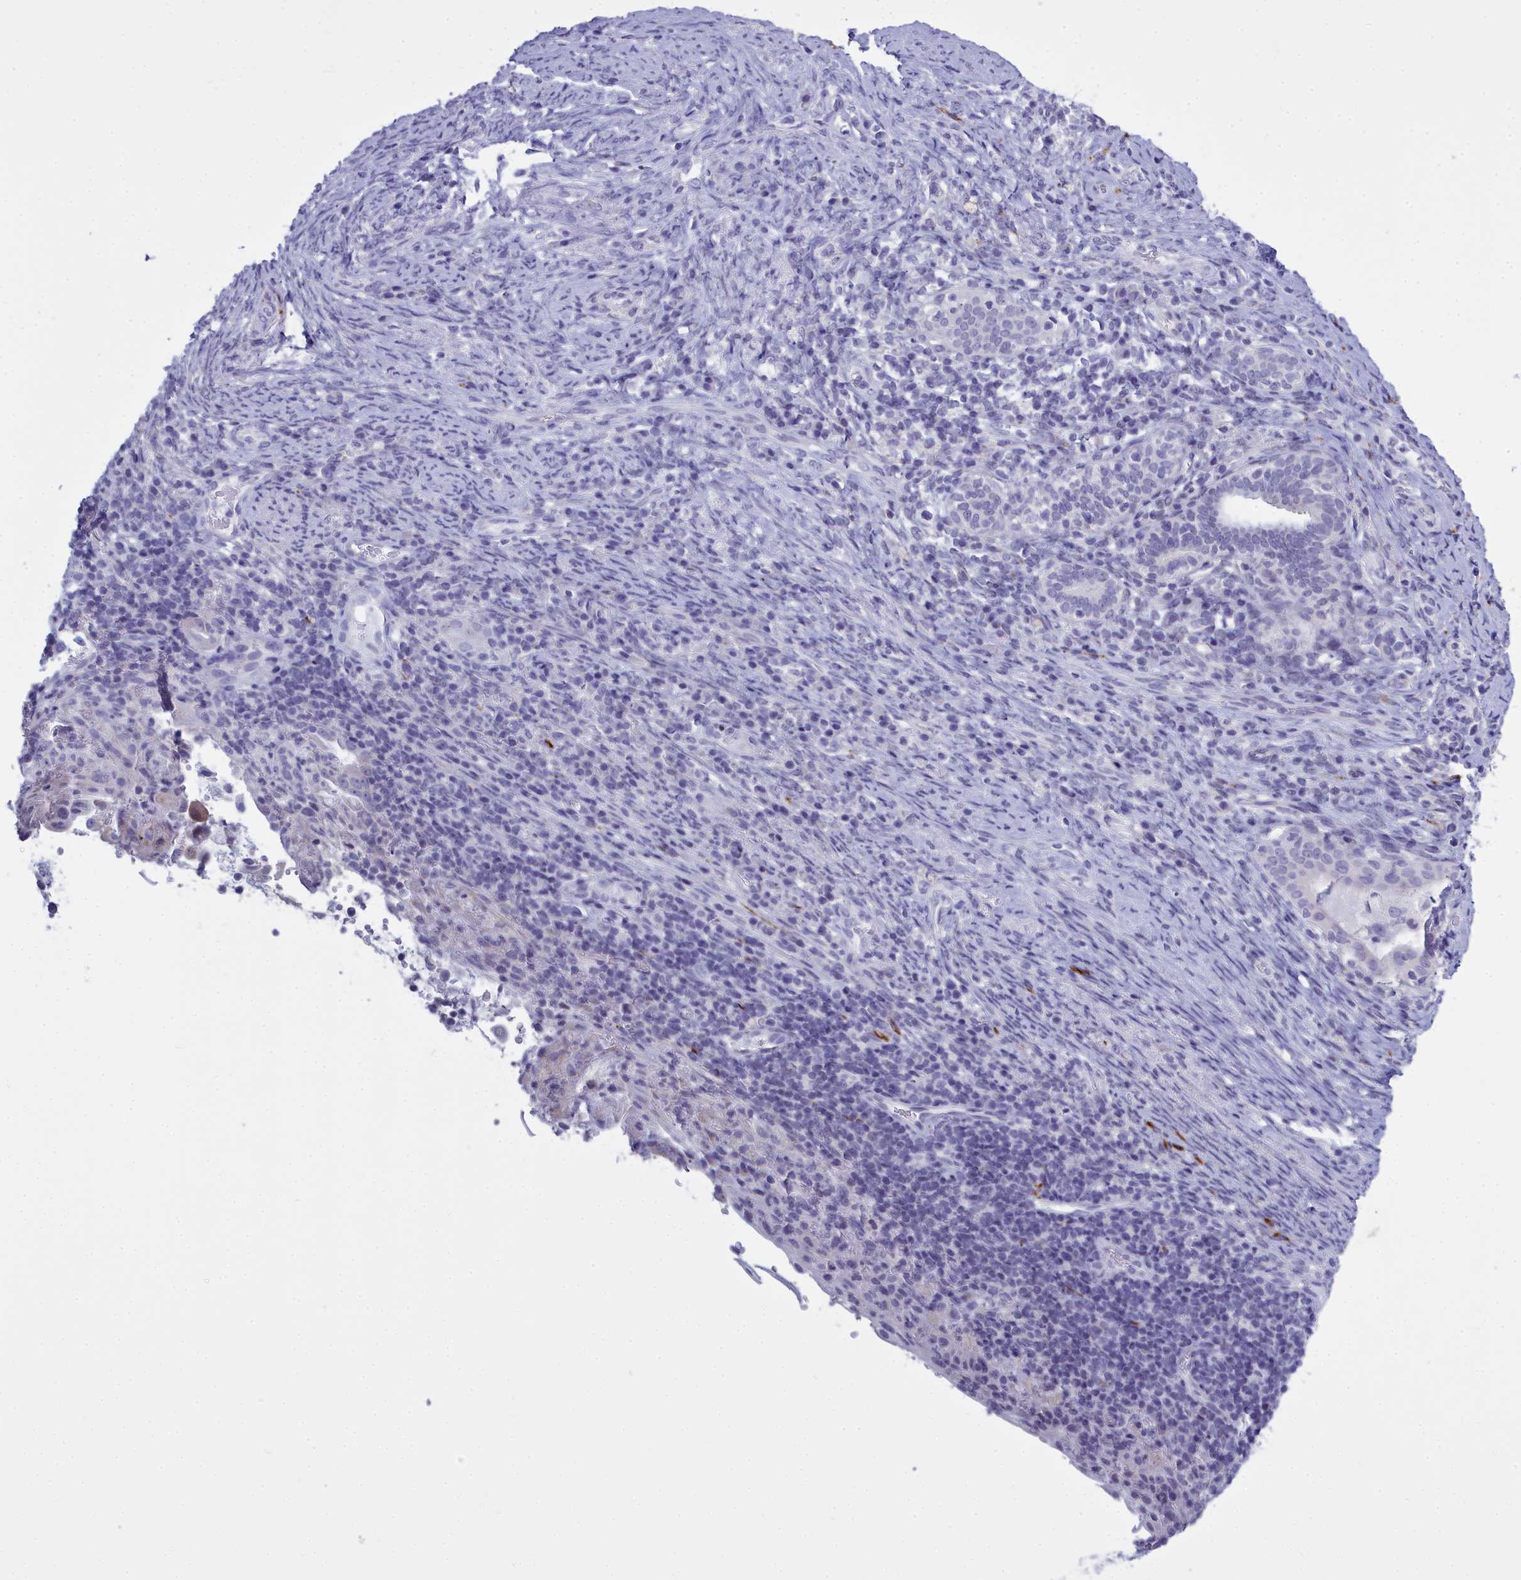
{"staining": {"intensity": "negative", "quantity": "none", "location": "none"}, "tissue": "cervical cancer", "cell_type": "Tumor cells", "image_type": "cancer", "snomed": [{"axis": "morphology", "description": "Squamous cell carcinoma, NOS"}, {"axis": "topography", "description": "Cervix"}], "caption": "Cervical squamous cell carcinoma was stained to show a protein in brown. There is no significant staining in tumor cells.", "gene": "MAP6", "patient": {"sex": "female", "age": 52}}